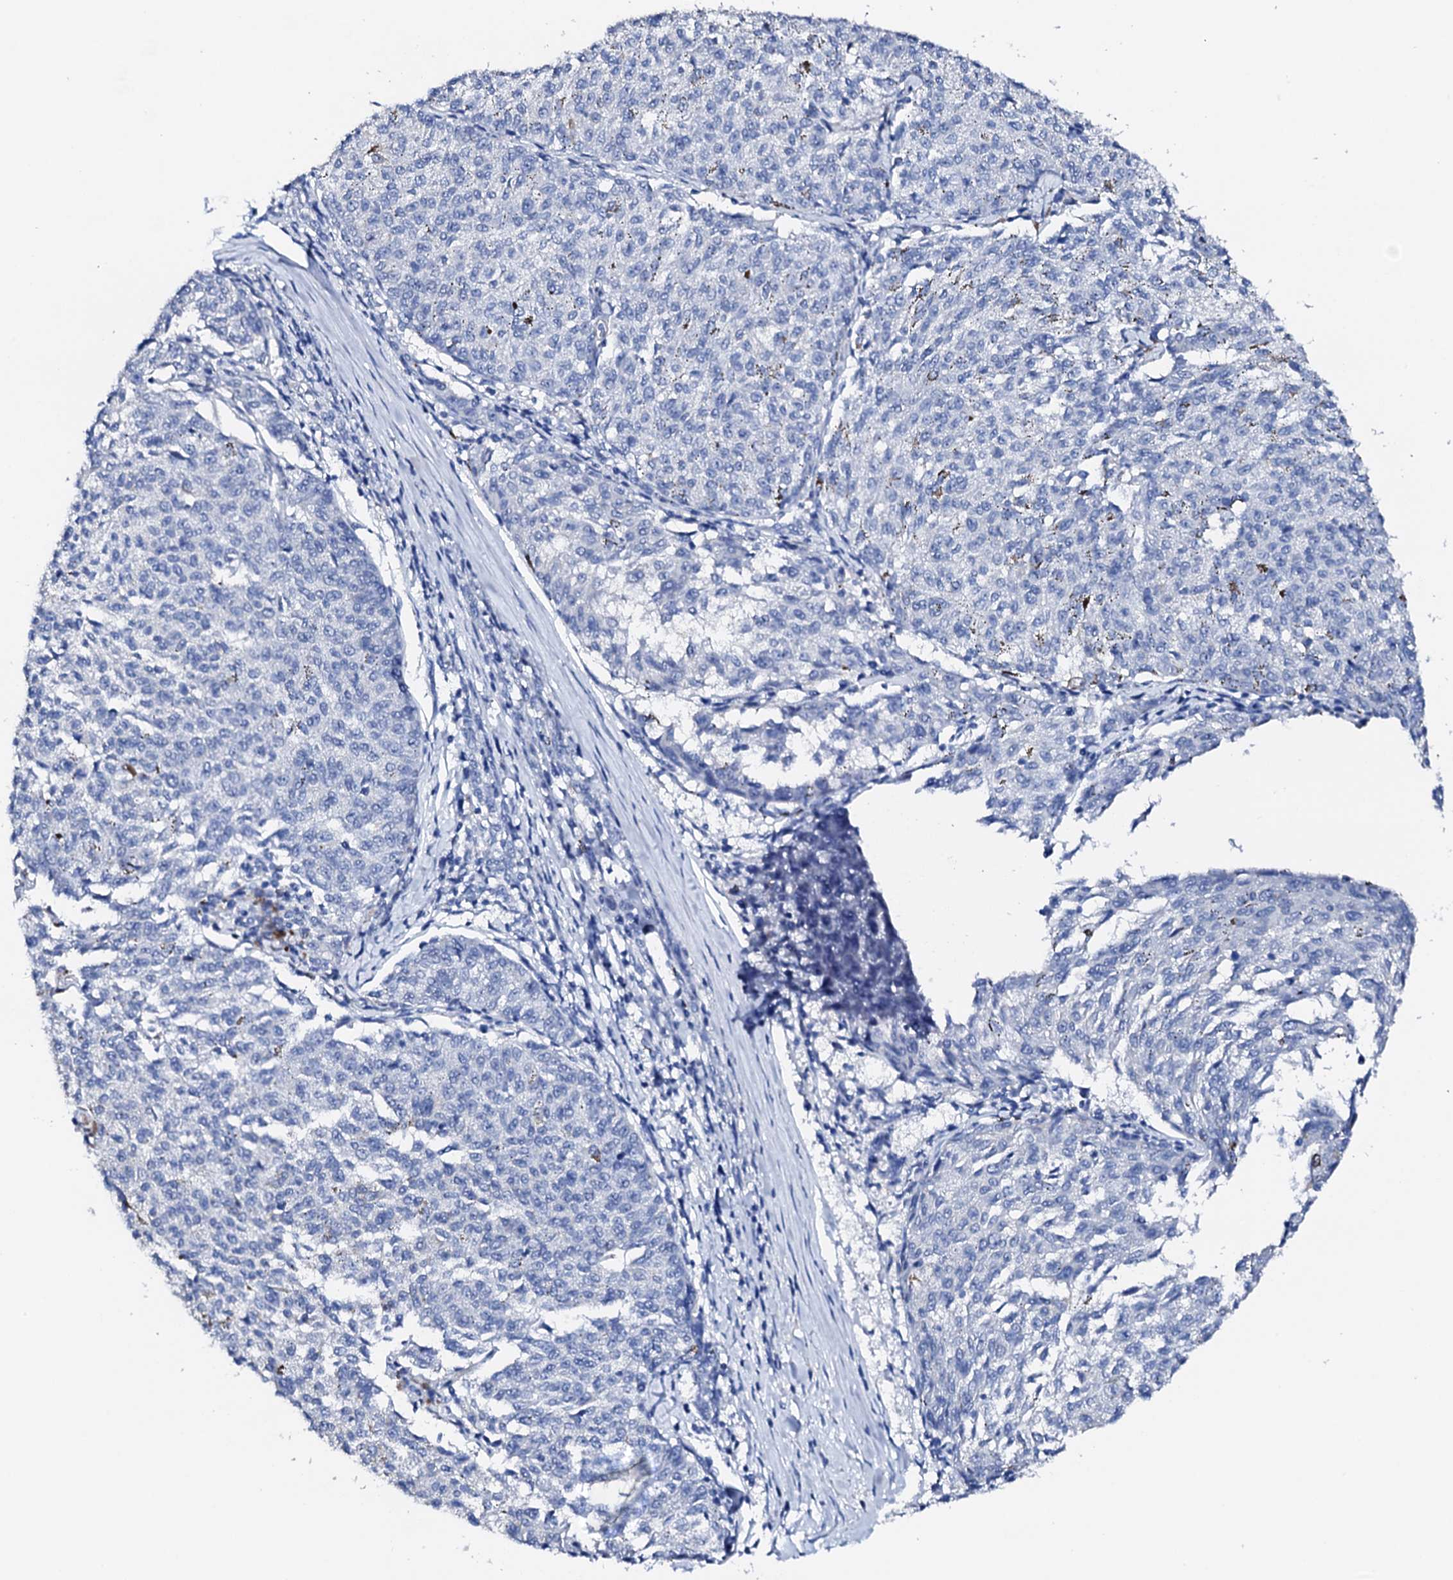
{"staining": {"intensity": "negative", "quantity": "none", "location": "none"}, "tissue": "melanoma", "cell_type": "Tumor cells", "image_type": "cancer", "snomed": [{"axis": "morphology", "description": "Malignant melanoma, NOS"}, {"axis": "topography", "description": "Skin"}], "caption": "Immunohistochemistry (IHC) of human melanoma displays no staining in tumor cells.", "gene": "NRIP2", "patient": {"sex": "female", "age": 72}}